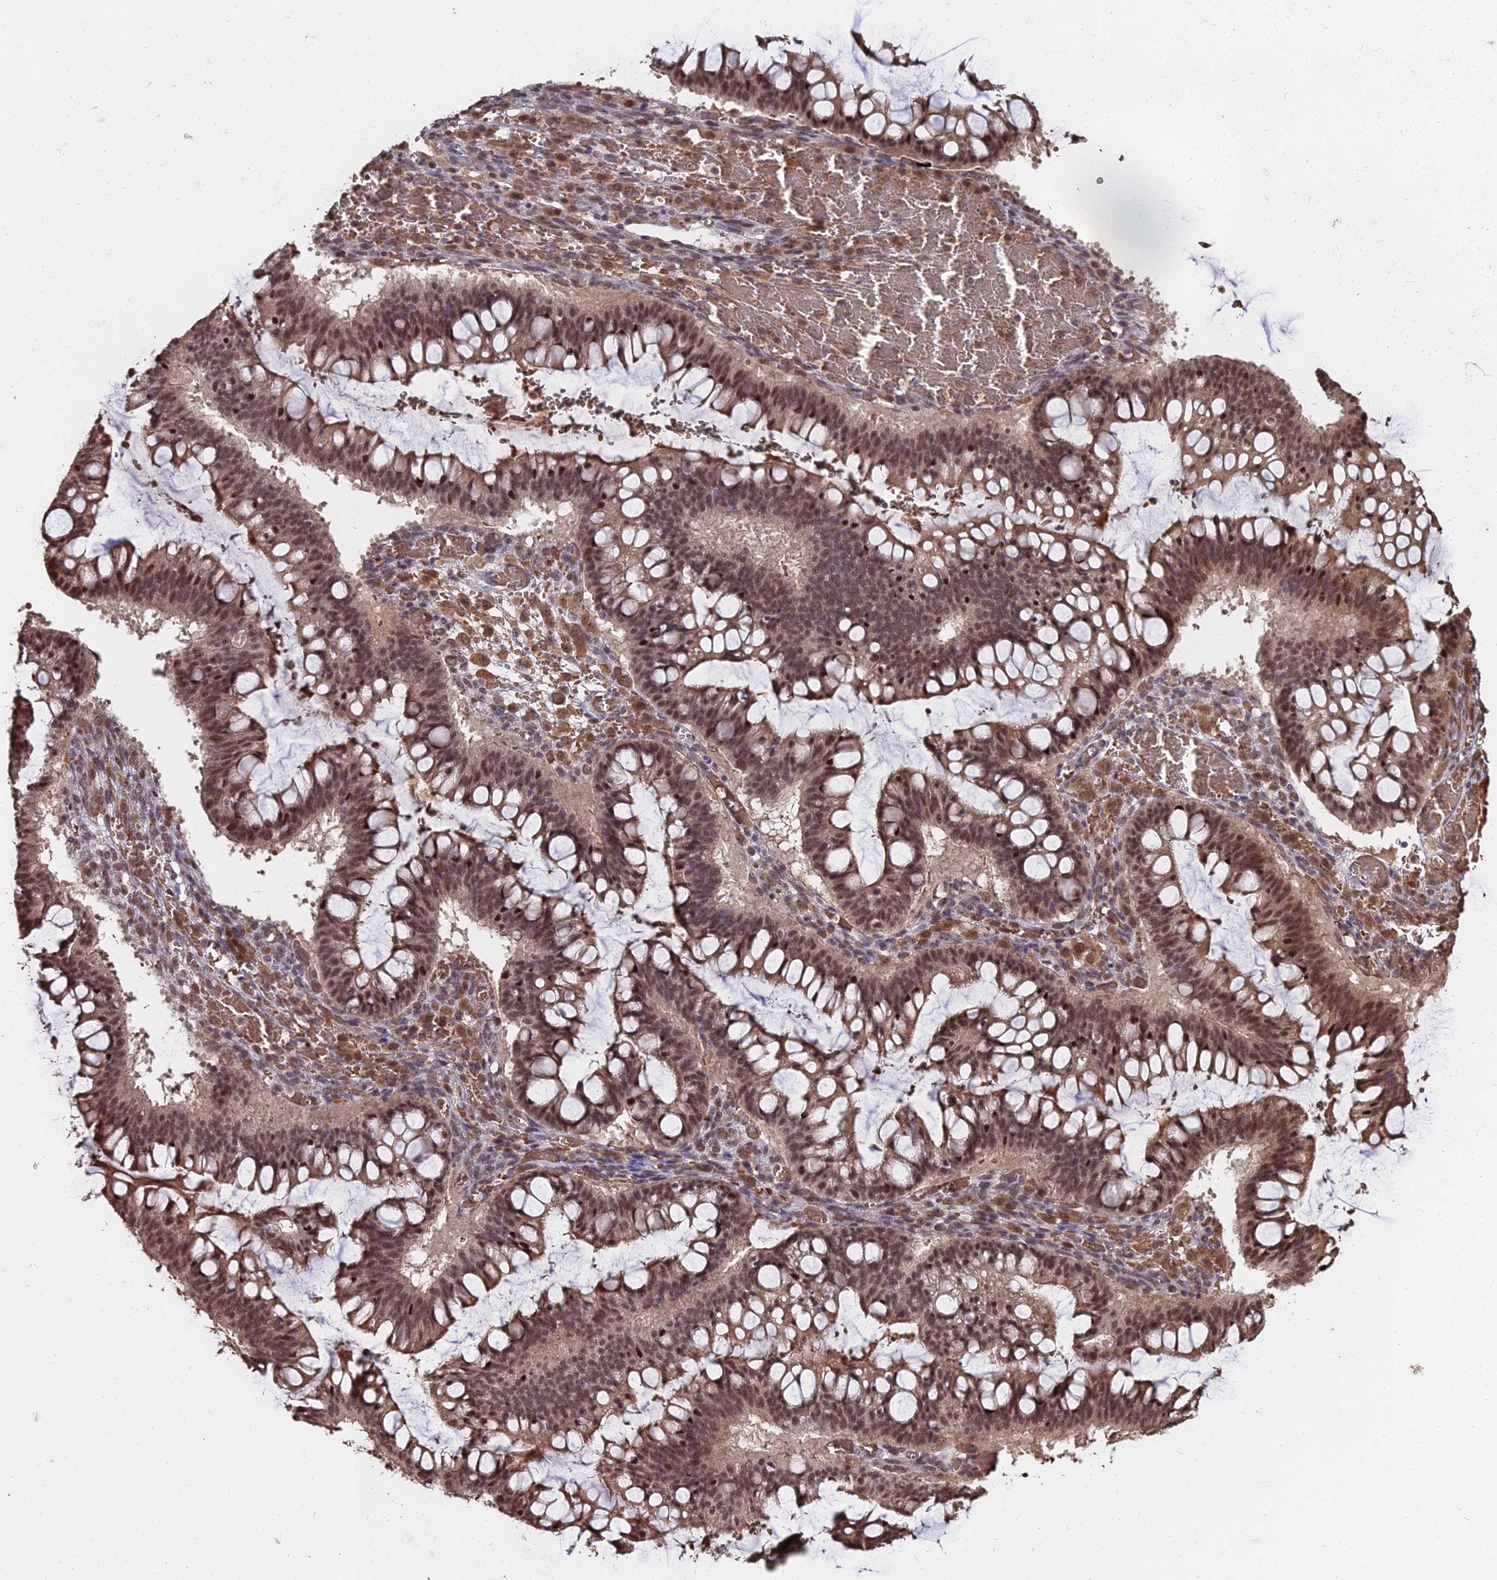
{"staining": {"intensity": "moderate", "quantity": ">75%", "location": "nuclear"}, "tissue": "ovarian cancer", "cell_type": "Tumor cells", "image_type": "cancer", "snomed": [{"axis": "morphology", "description": "Cystadenocarcinoma, mucinous, NOS"}, {"axis": "topography", "description": "Ovary"}], "caption": "The histopathology image reveals a brown stain indicating the presence of a protein in the nuclear of tumor cells in ovarian cancer (mucinous cystadenocarcinoma).", "gene": "ZDBF2", "patient": {"sex": "female", "age": 73}}